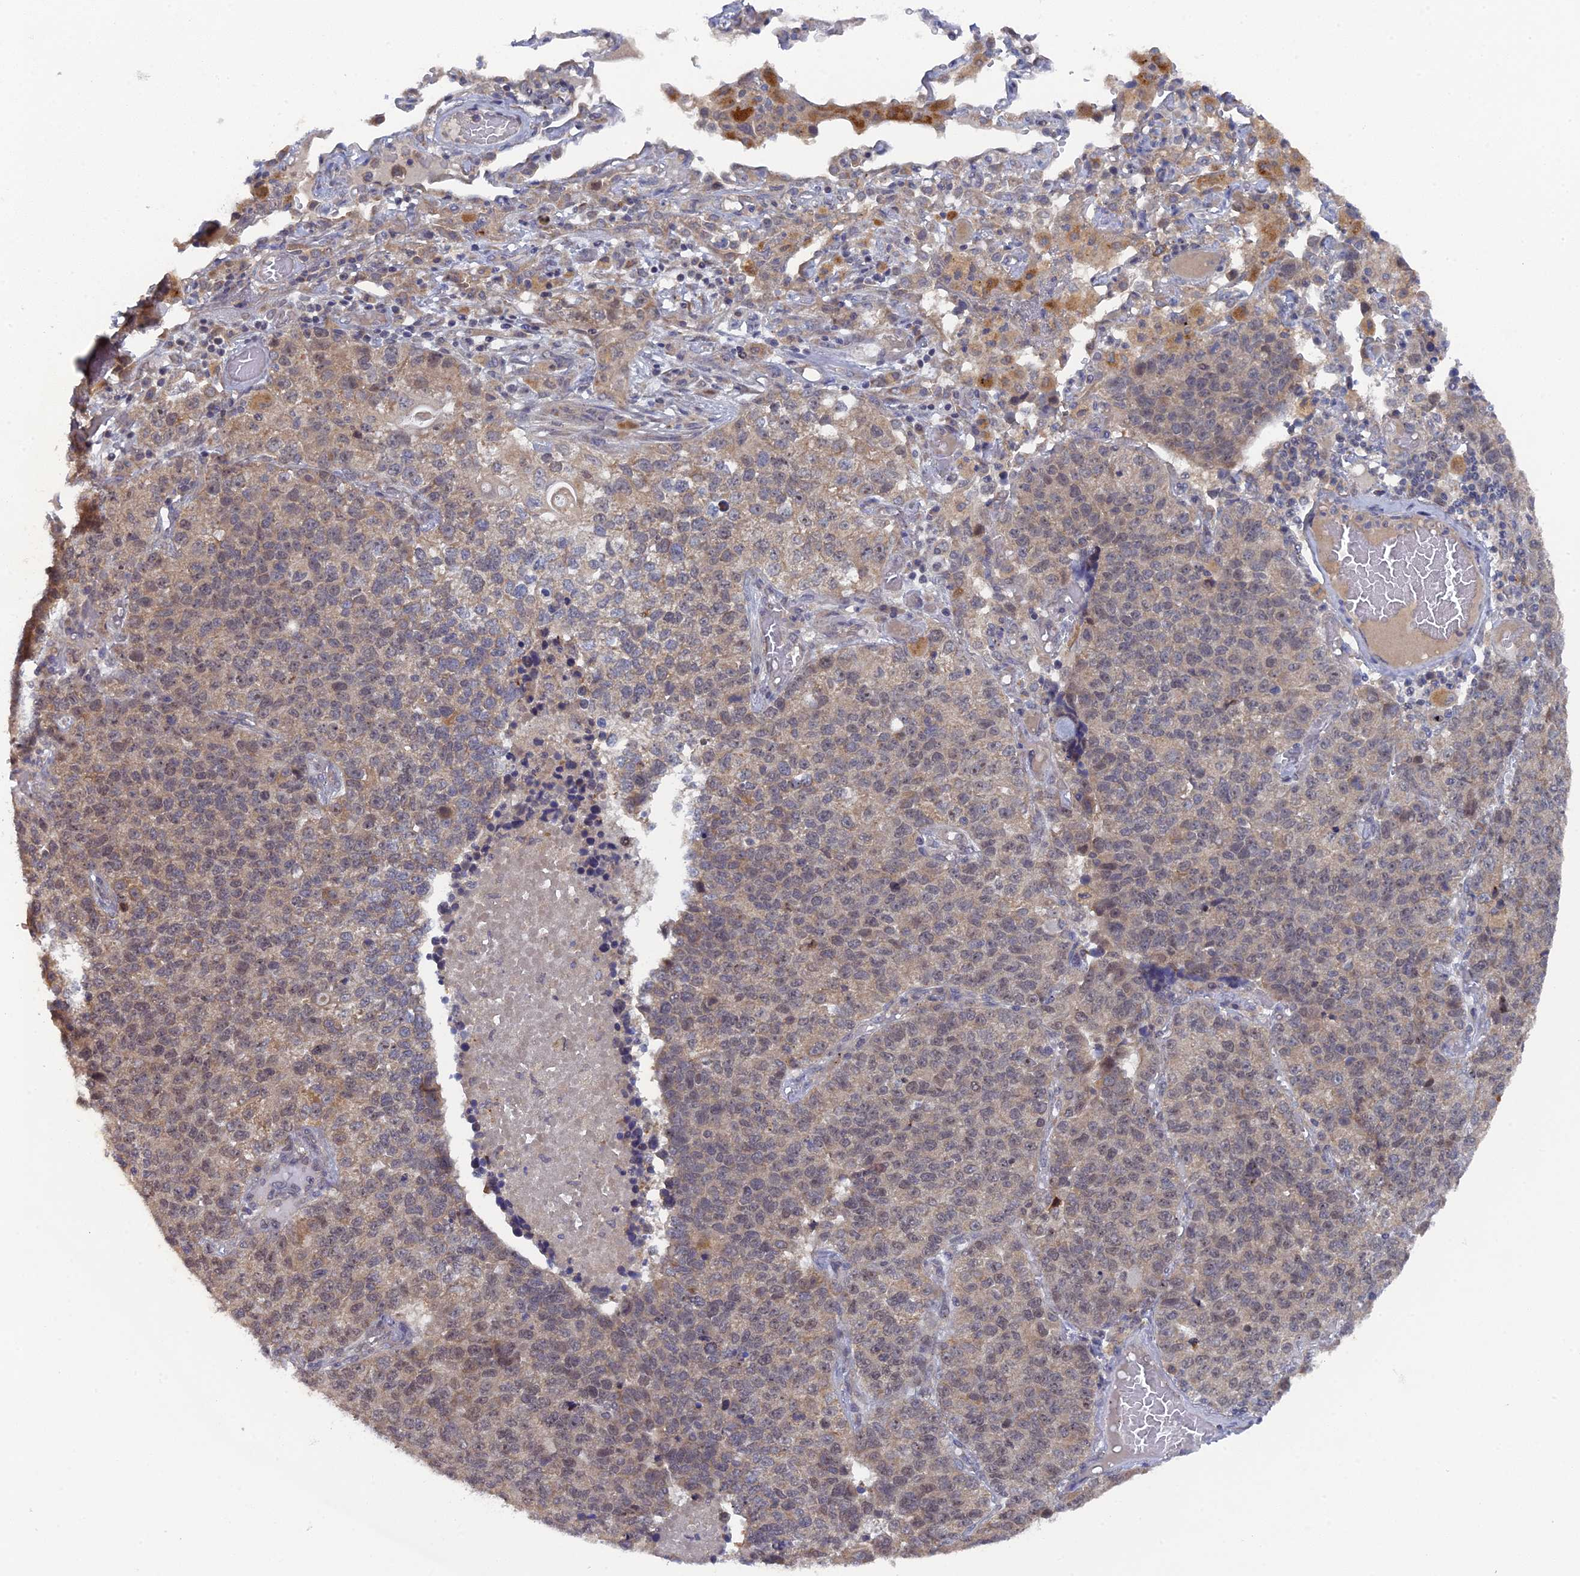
{"staining": {"intensity": "weak", "quantity": "25%-75%", "location": "cytoplasmic/membranous"}, "tissue": "lung cancer", "cell_type": "Tumor cells", "image_type": "cancer", "snomed": [{"axis": "morphology", "description": "Adenocarcinoma, NOS"}, {"axis": "topography", "description": "Lung"}], "caption": "Lung cancer (adenocarcinoma) stained with DAB immunohistochemistry (IHC) shows low levels of weak cytoplasmic/membranous positivity in about 25%-75% of tumor cells.", "gene": "MIGA2", "patient": {"sex": "male", "age": 49}}